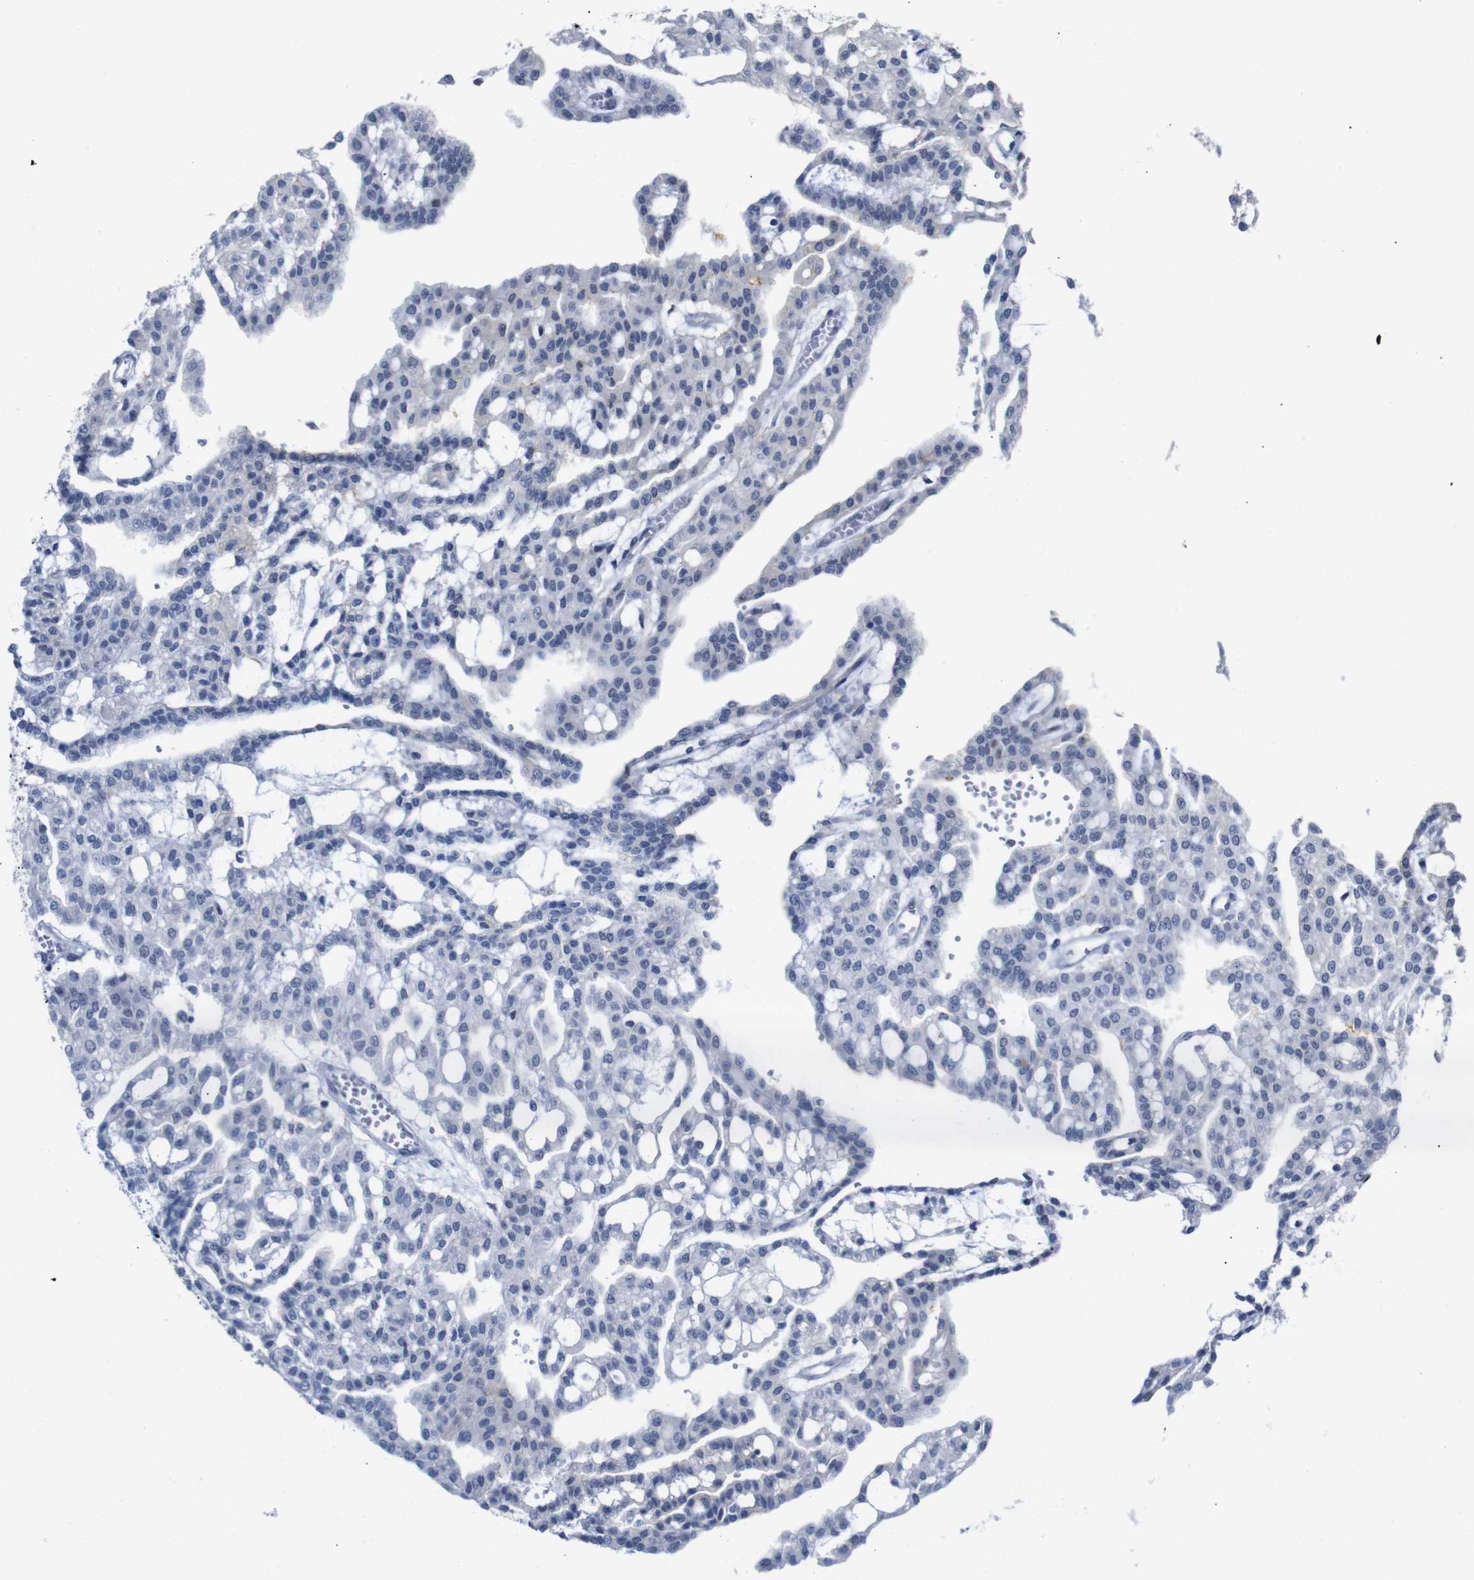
{"staining": {"intensity": "negative", "quantity": "none", "location": "none"}, "tissue": "renal cancer", "cell_type": "Tumor cells", "image_type": "cancer", "snomed": [{"axis": "morphology", "description": "Adenocarcinoma, NOS"}, {"axis": "topography", "description": "Kidney"}], "caption": "Immunohistochemistry (IHC) of renal cancer reveals no staining in tumor cells.", "gene": "TCEAL9", "patient": {"sex": "male", "age": 63}}